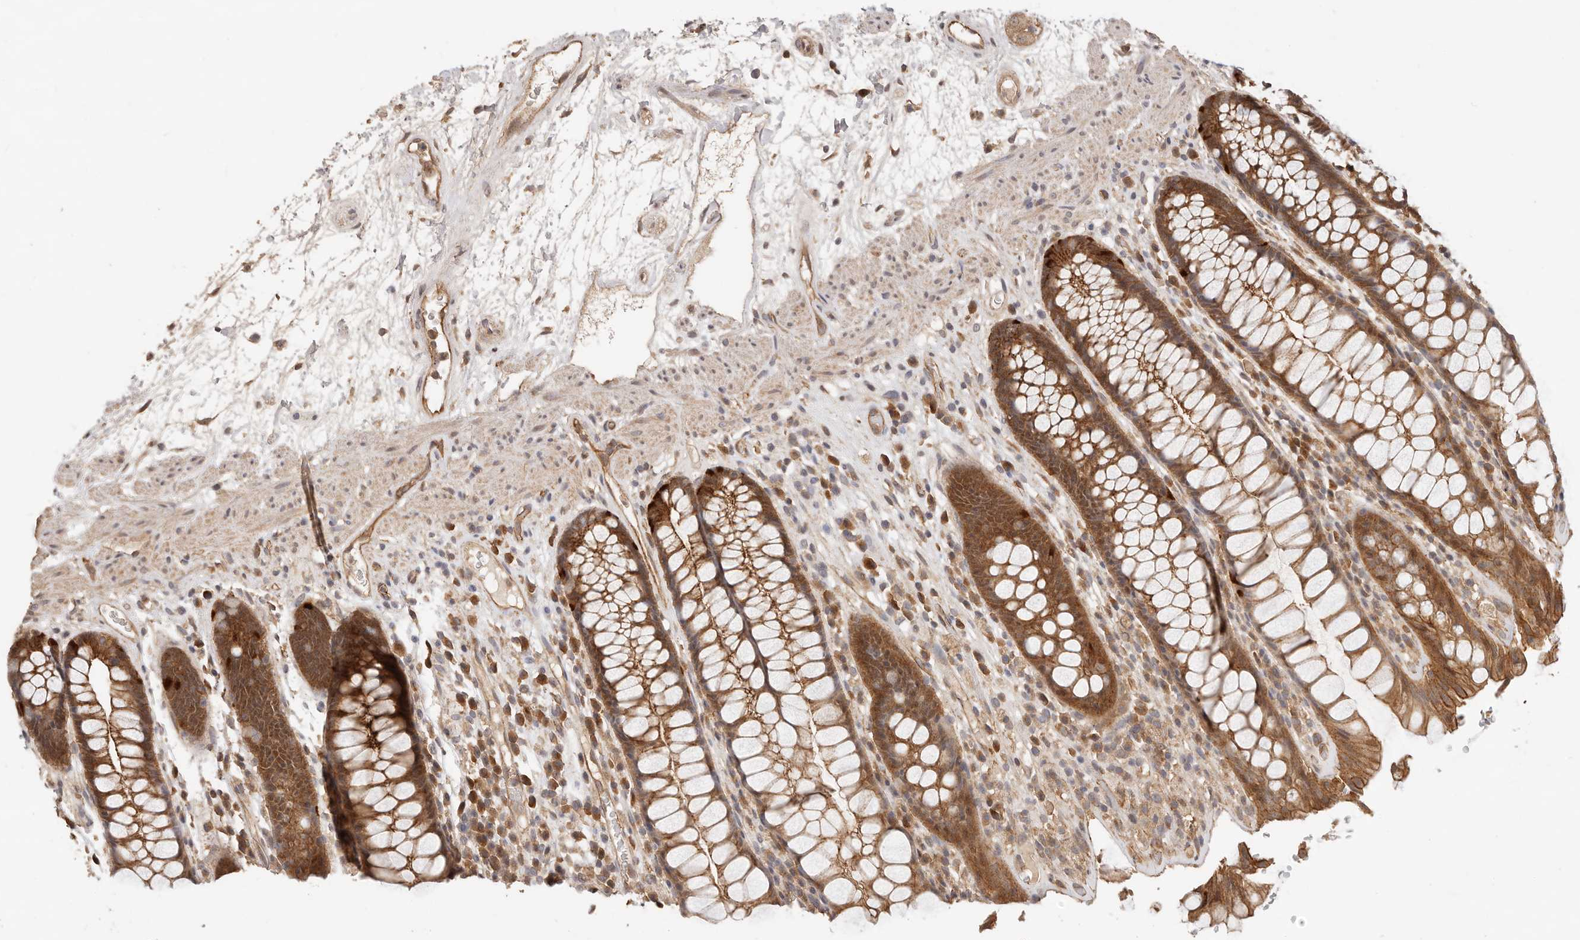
{"staining": {"intensity": "moderate", "quantity": ">75%", "location": "cytoplasmic/membranous"}, "tissue": "rectum", "cell_type": "Glandular cells", "image_type": "normal", "snomed": [{"axis": "morphology", "description": "Normal tissue, NOS"}, {"axis": "topography", "description": "Rectum"}], "caption": "This image reveals IHC staining of benign human rectum, with medium moderate cytoplasmic/membranous positivity in approximately >75% of glandular cells.", "gene": "AFDN", "patient": {"sex": "male", "age": 64}}